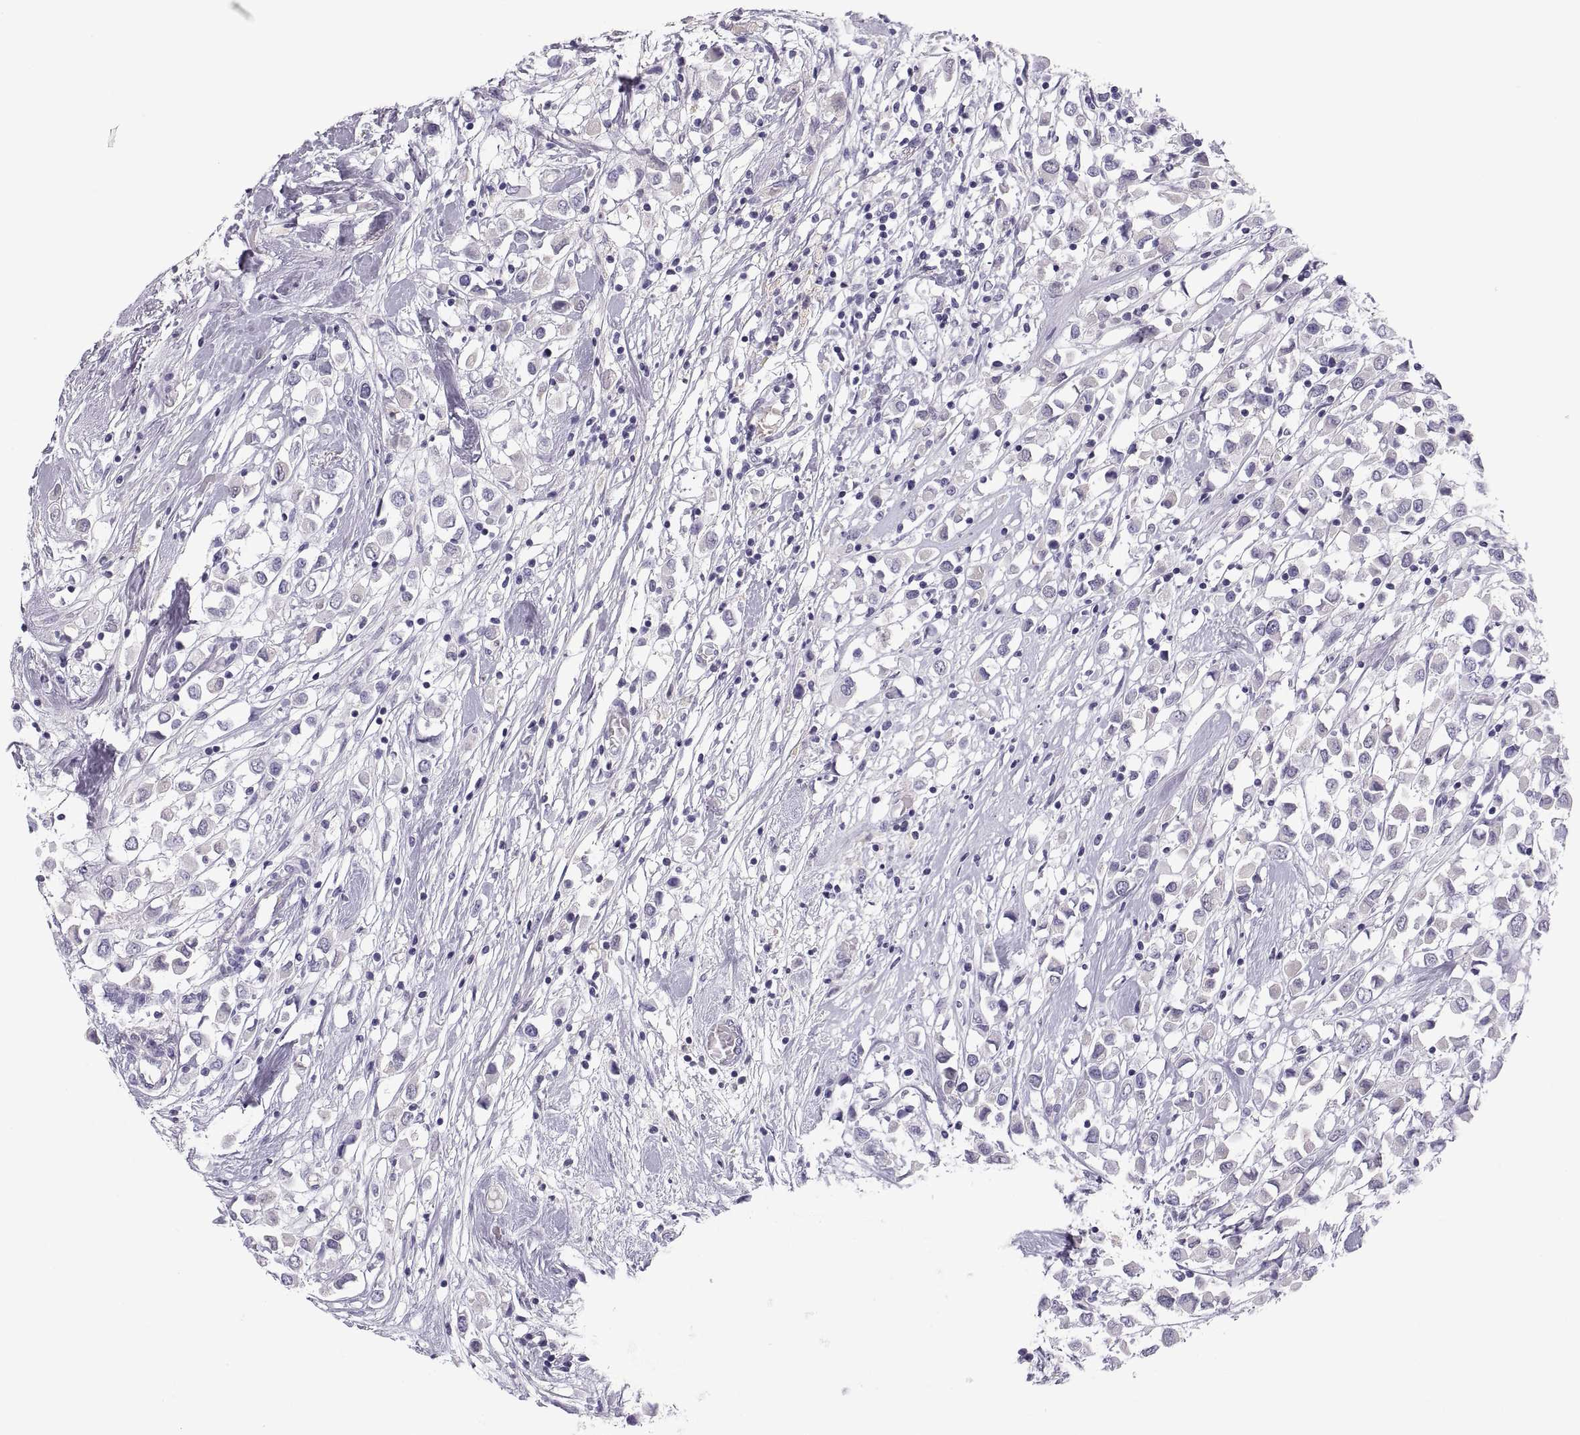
{"staining": {"intensity": "negative", "quantity": "none", "location": "none"}, "tissue": "breast cancer", "cell_type": "Tumor cells", "image_type": "cancer", "snomed": [{"axis": "morphology", "description": "Duct carcinoma"}, {"axis": "topography", "description": "Breast"}], "caption": "Human breast cancer stained for a protein using IHC shows no expression in tumor cells.", "gene": "MAGEB2", "patient": {"sex": "female", "age": 61}}